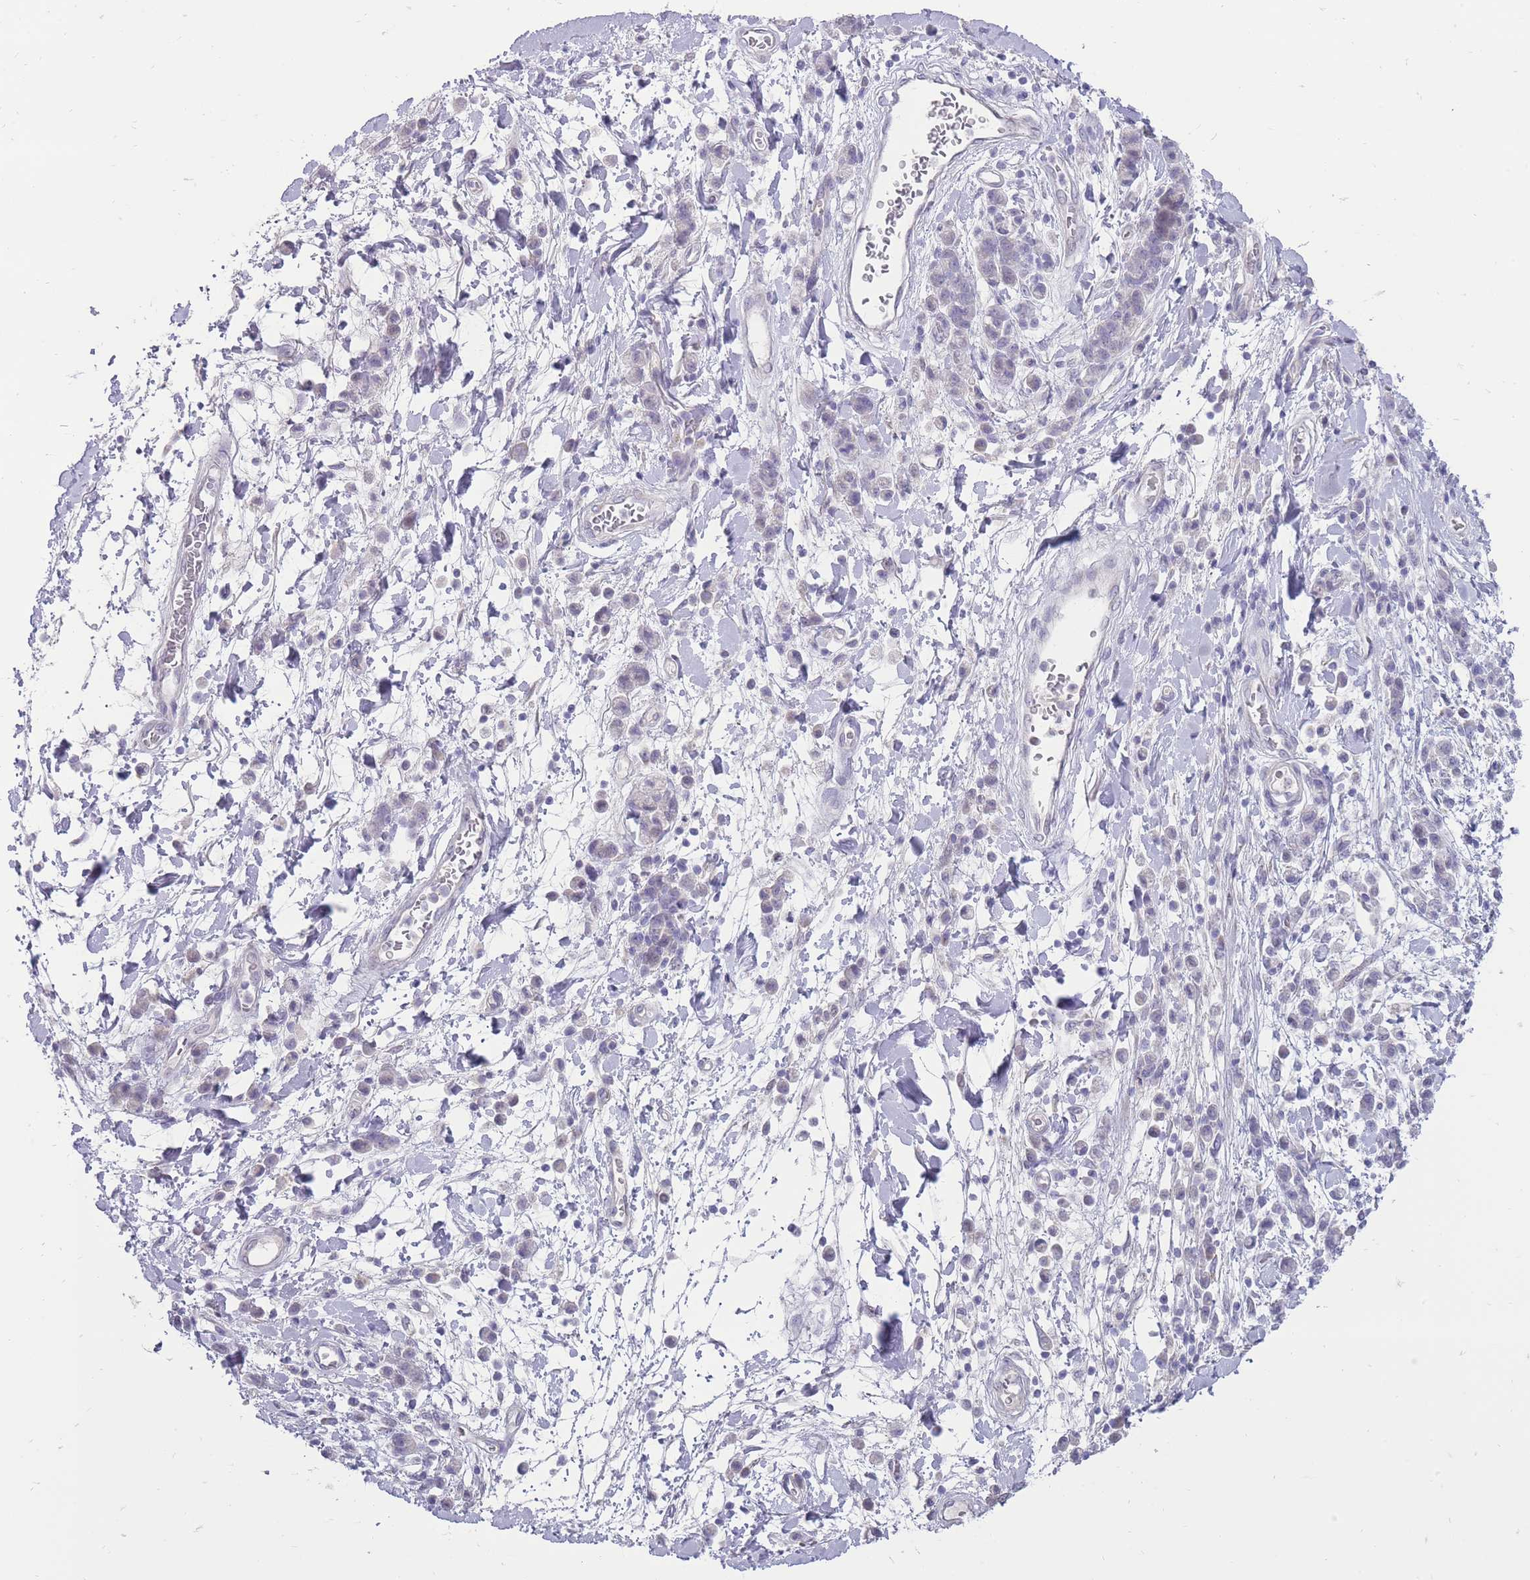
{"staining": {"intensity": "negative", "quantity": "none", "location": "none"}, "tissue": "stomach cancer", "cell_type": "Tumor cells", "image_type": "cancer", "snomed": [{"axis": "morphology", "description": "Adenocarcinoma, NOS"}, {"axis": "topography", "description": "Stomach"}], "caption": "This is a photomicrograph of immunohistochemistry staining of stomach cancer, which shows no staining in tumor cells. (DAB (3,3'-diaminobenzidine) immunohistochemistry (IHC) with hematoxylin counter stain).", "gene": "ERICH4", "patient": {"sex": "male", "age": 77}}